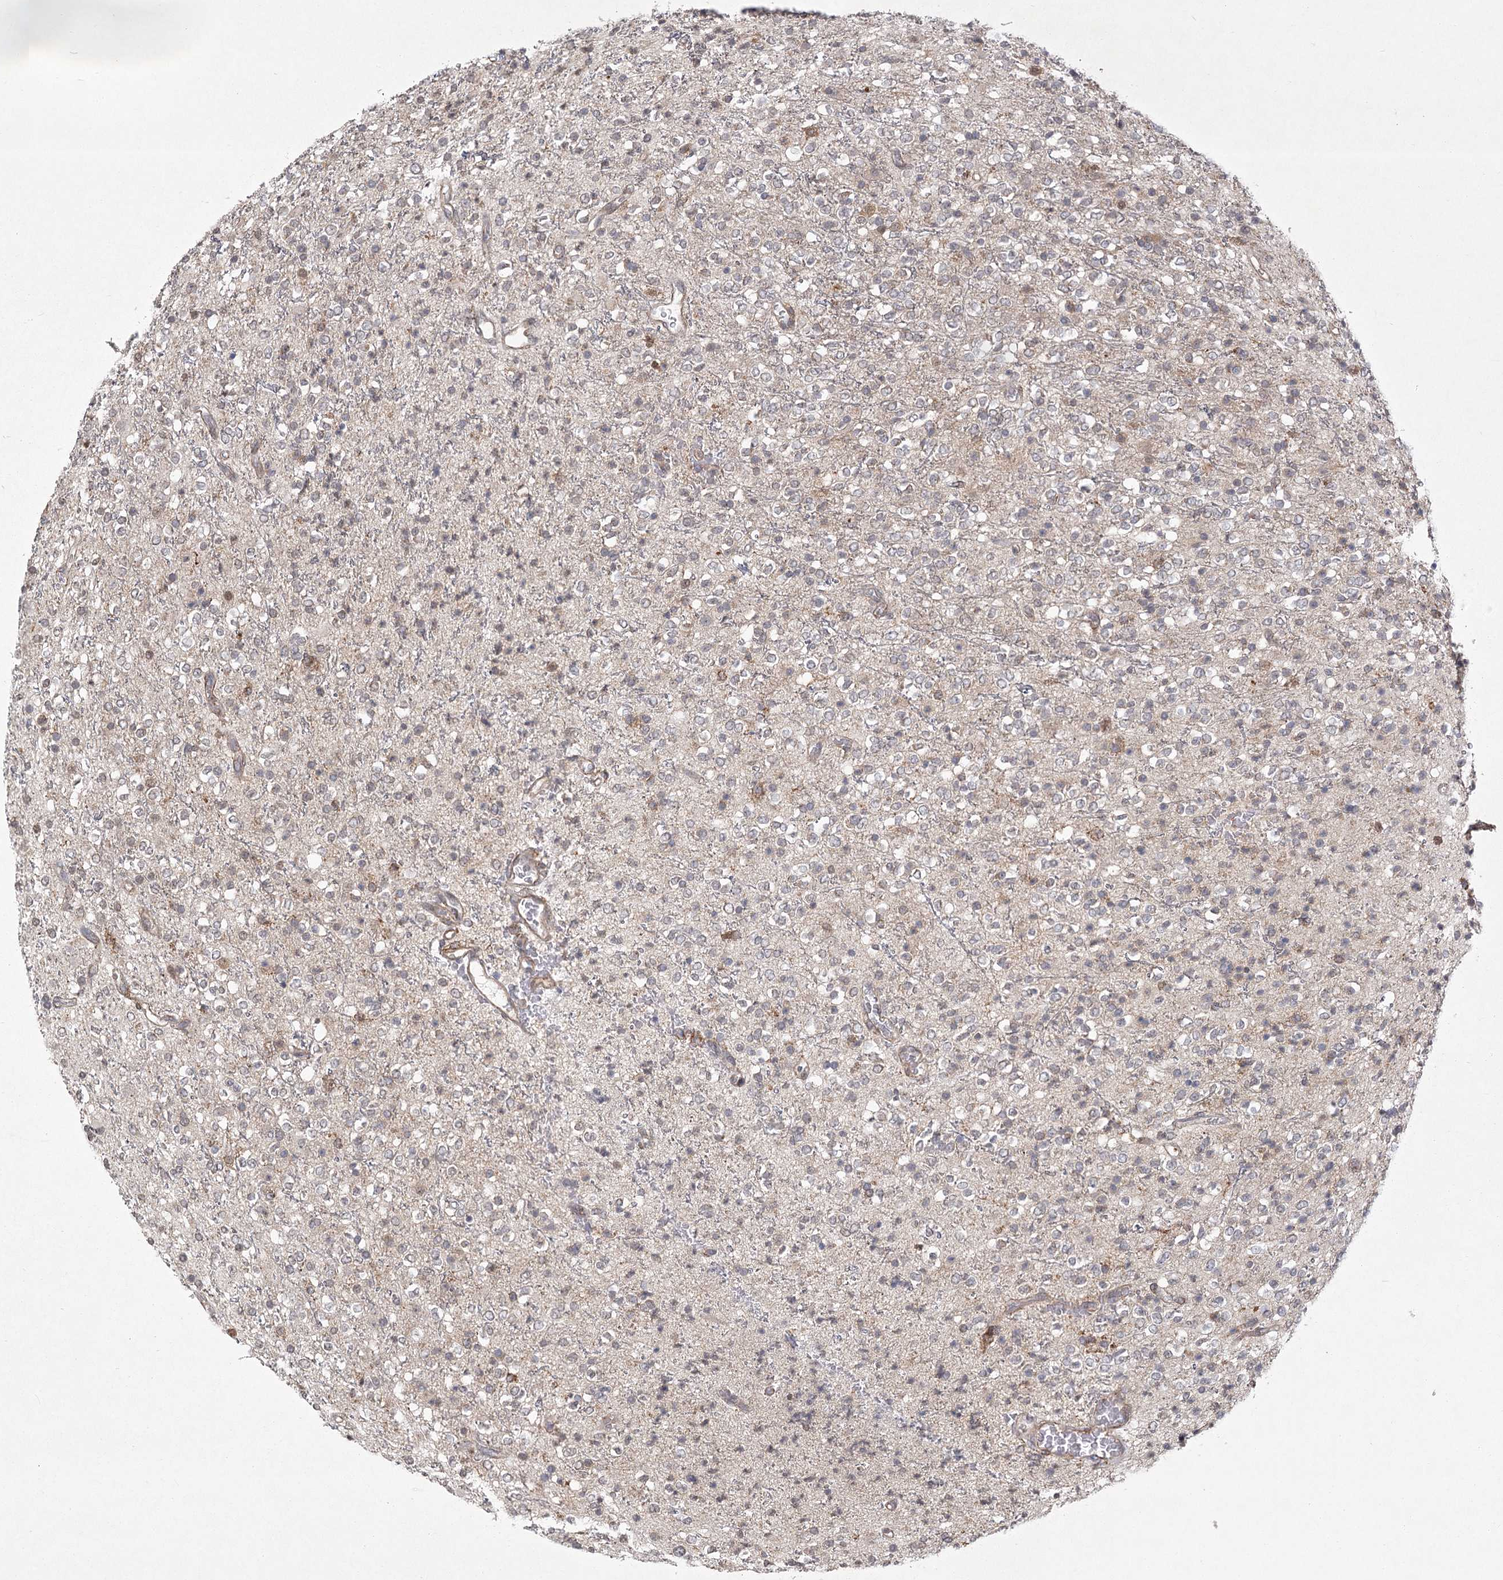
{"staining": {"intensity": "negative", "quantity": "none", "location": "none"}, "tissue": "glioma", "cell_type": "Tumor cells", "image_type": "cancer", "snomed": [{"axis": "morphology", "description": "Glioma, malignant, High grade"}, {"axis": "topography", "description": "Brain"}], "caption": "DAB (3,3'-diaminobenzidine) immunohistochemical staining of malignant glioma (high-grade) reveals no significant staining in tumor cells.", "gene": "MEPE", "patient": {"sex": "male", "age": 34}}